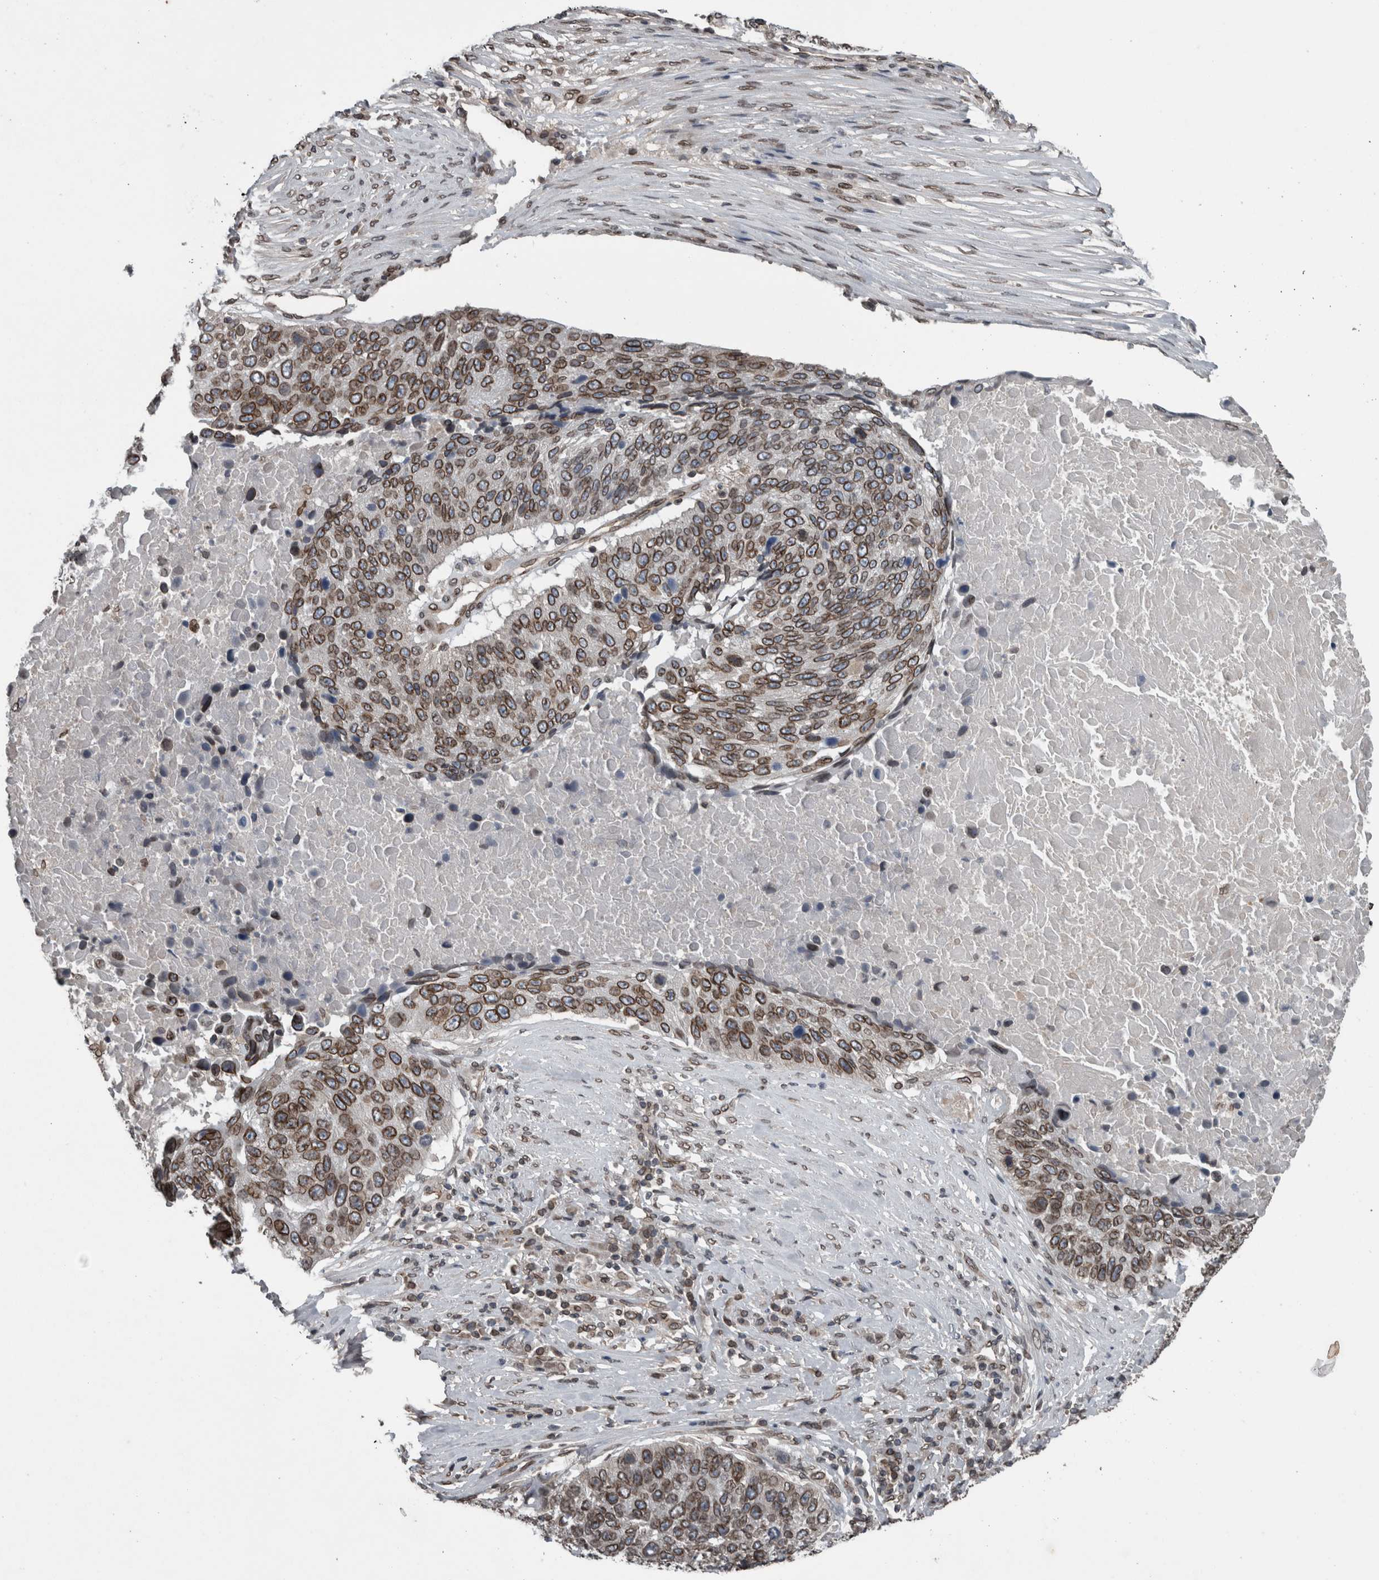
{"staining": {"intensity": "strong", "quantity": ">75%", "location": "cytoplasmic/membranous,nuclear"}, "tissue": "lung cancer", "cell_type": "Tumor cells", "image_type": "cancer", "snomed": [{"axis": "morphology", "description": "Squamous cell carcinoma, NOS"}, {"axis": "topography", "description": "Lung"}], "caption": "This is a micrograph of immunohistochemistry (IHC) staining of lung squamous cell carcinoma, which shows strong expression in the cytoplasmic/membranous and nuclear of tumor cells.", "gene": "RANBP2", "patient": {"sex": "male", "age": 66}}